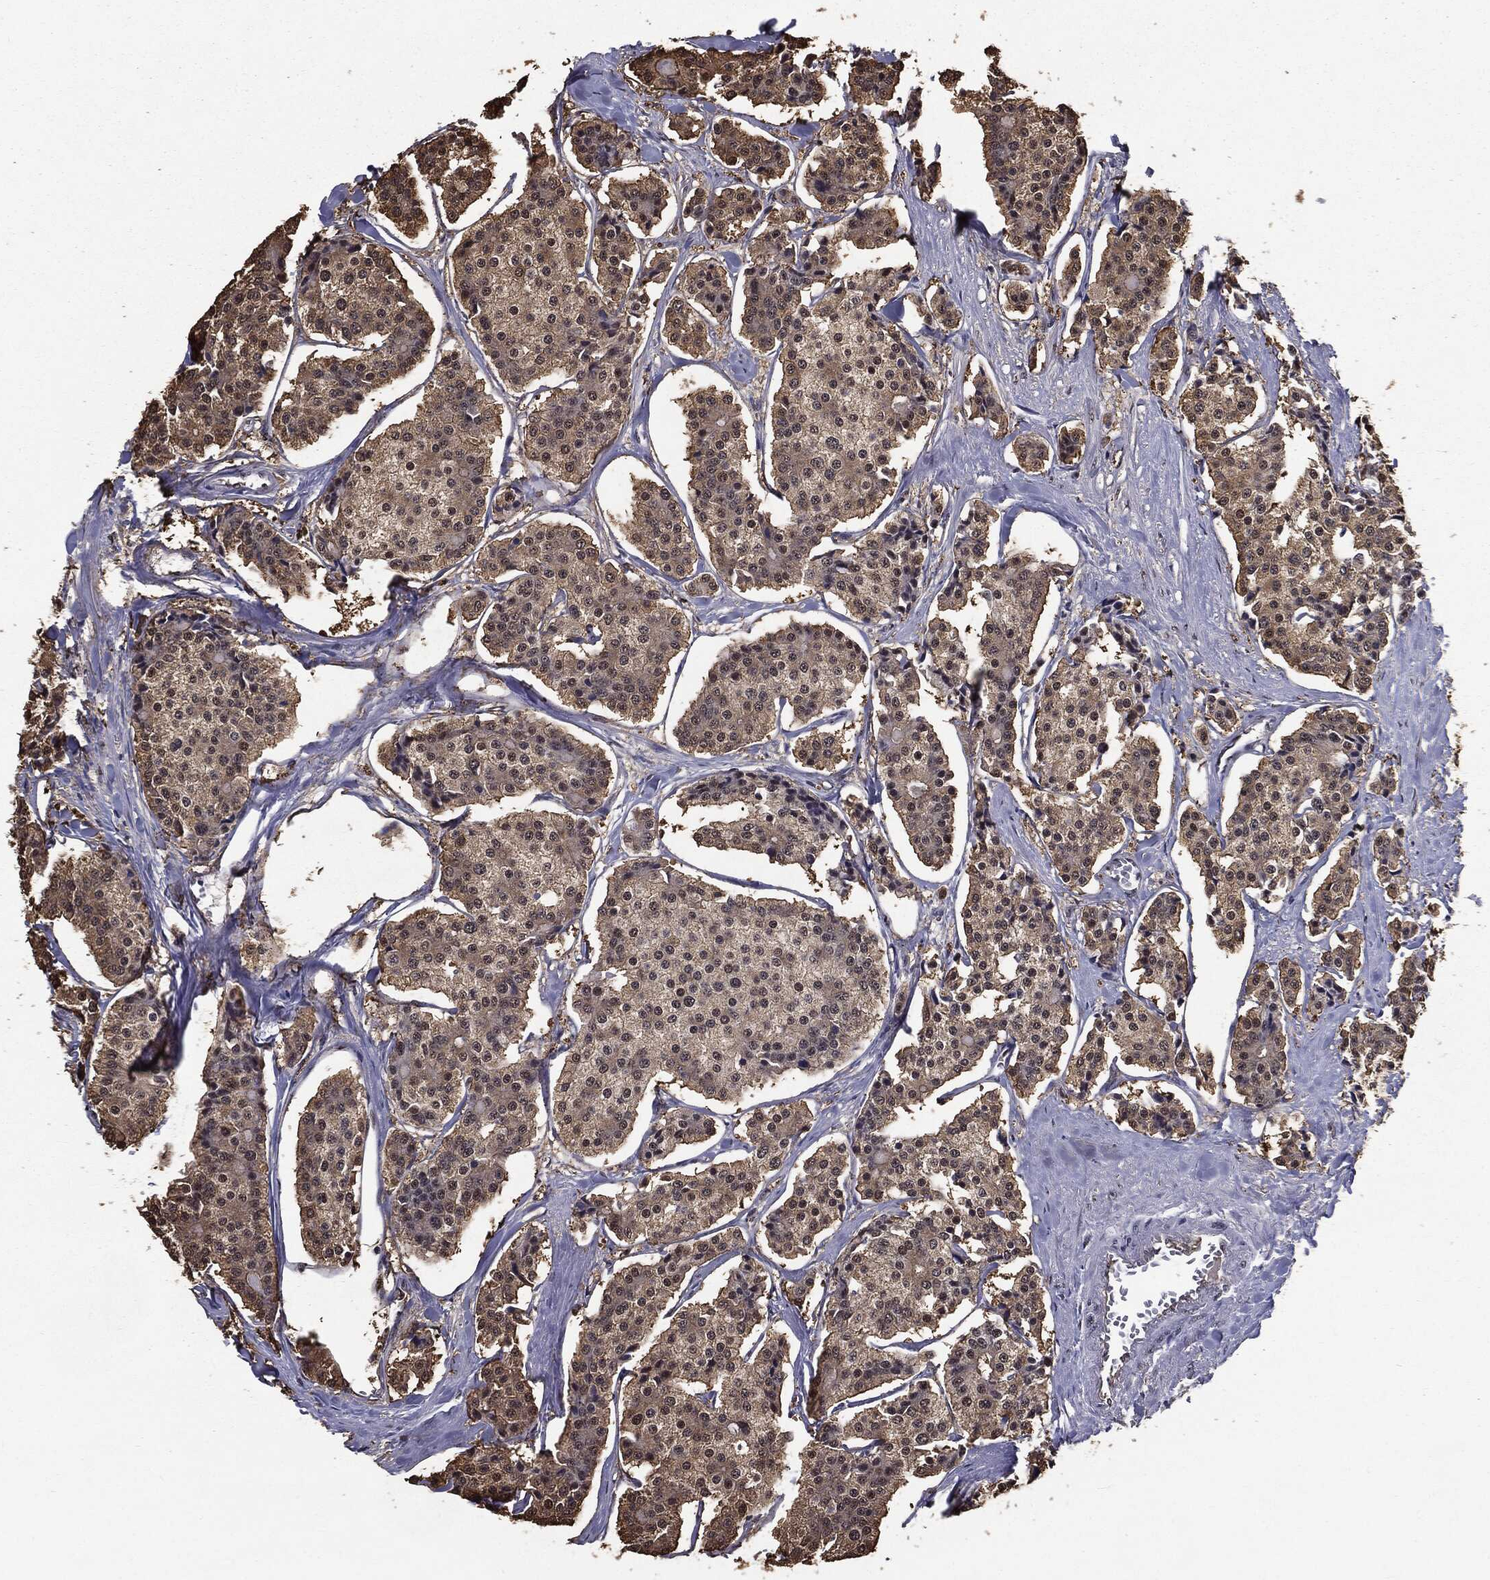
{"staining": {"intensity": "moderate", "quantity": ">75%", "location": "cytoplasmic/membranous,nuclear"}, "tissue": "carcinoid", "cell_type": "Tumor cells", "image_type": "cancer", "snomed": [{"axis": "morphology", "description": "Carcinoid, malignant, NOS"}, {"axis": "topography", "description": "Small intestine"}], "caption": "High-magnification brightfield microscopy of malignant carcinoid stained with DAB (brown) and counterstained with hematoxylin (blue). tumor cells exhibit moderate cytoplasmic/membranous and nuclear staining is identified in approximately>75% of cells.", "gene": "JUN", "patient": {"sex": "female", "age": 65}}